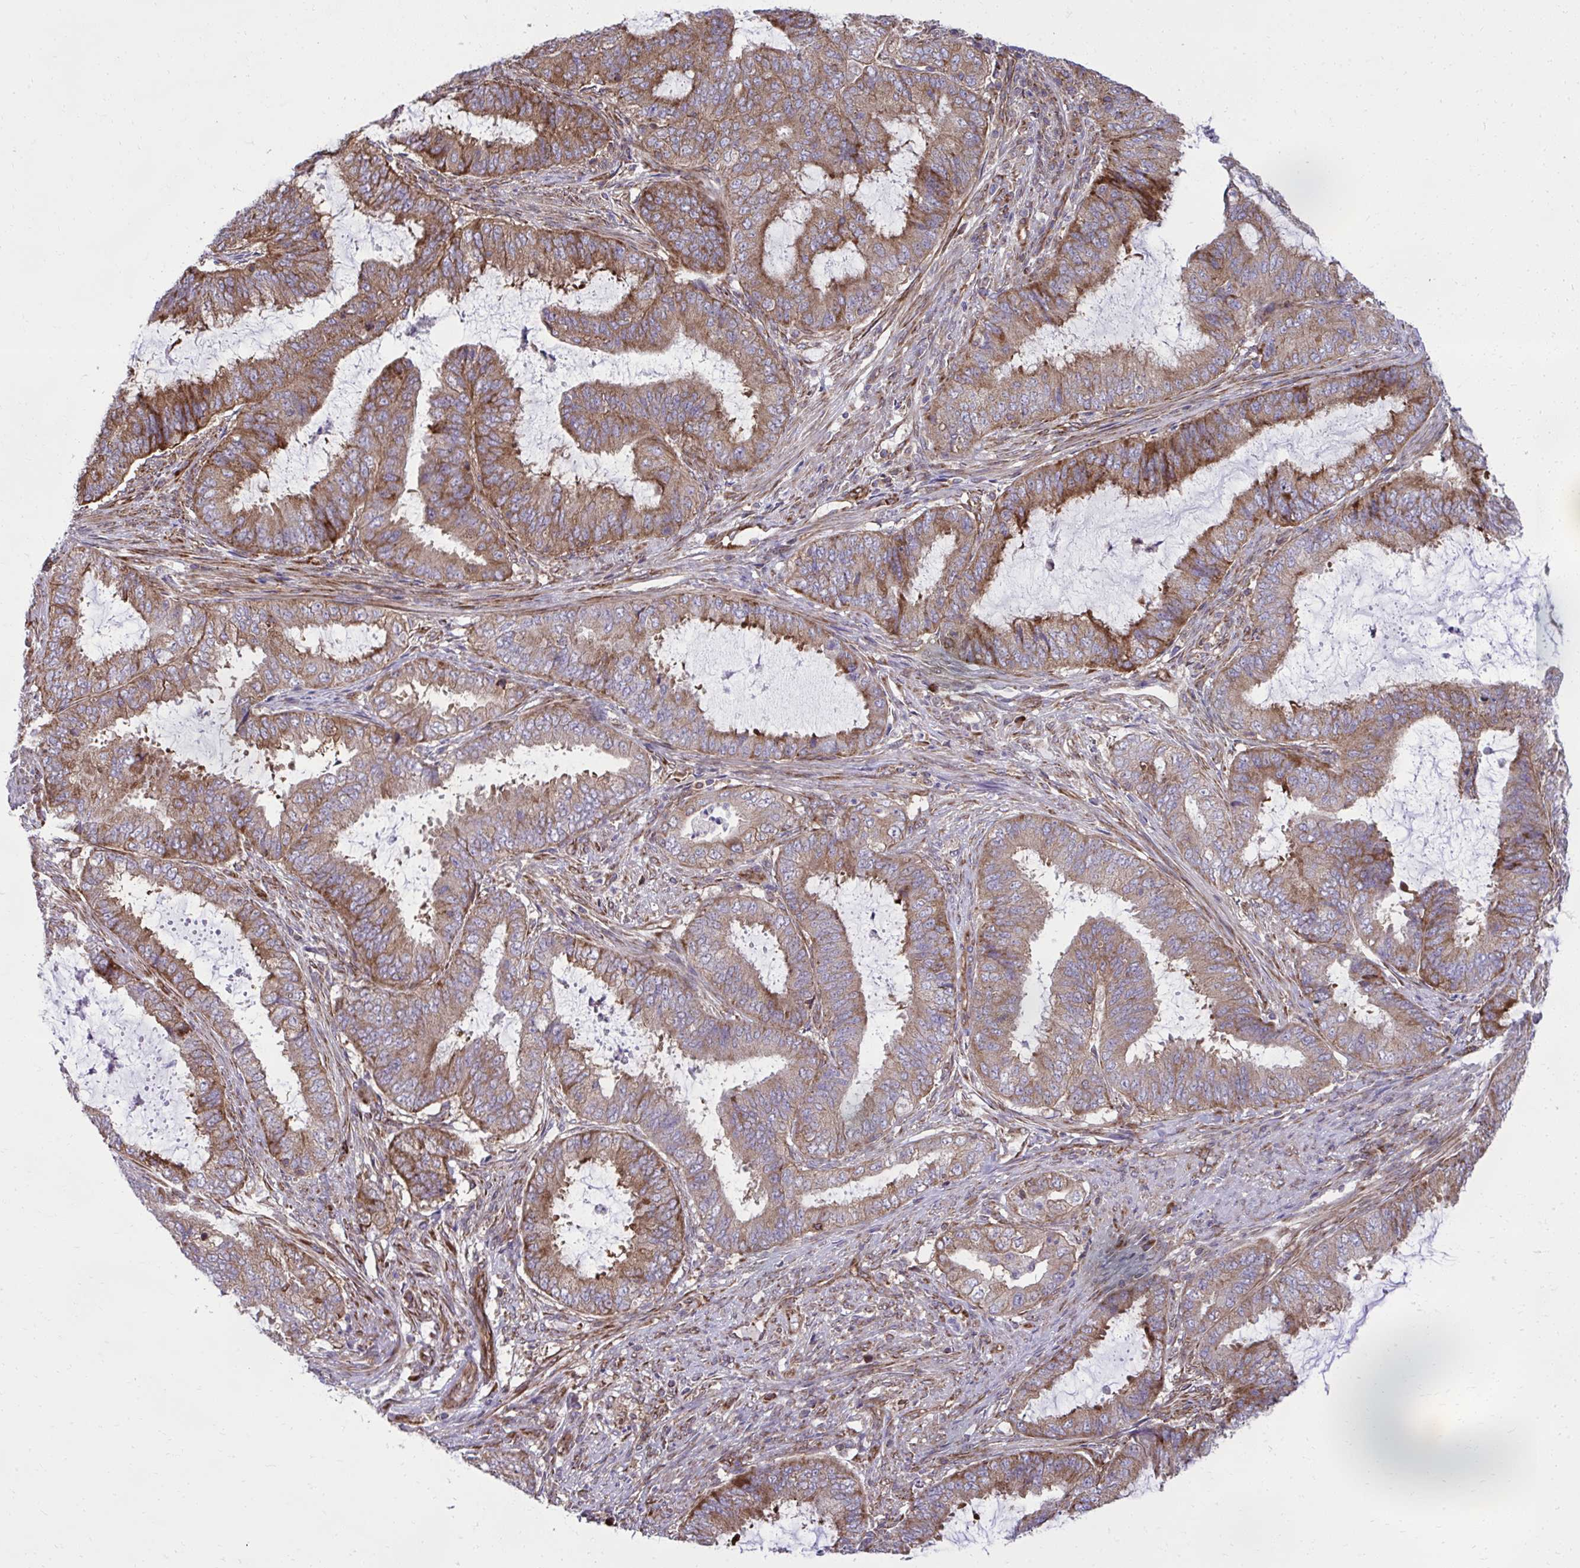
{"staining": {"intensity": "moderate", "quantity": ">75%", "location": "cytoplasmic/membranous"}, "tissue": "endometrial cancer", "cell_type": "Tumor cells", "image_type": "cancer", "snomed": [{"axis": "morphology", "description": "Adenocarcinoma, NOS"}, {"axis": "topography", "description": "Endometrium"}], "caption": "Immunohistochemical staining of endometrial cancer (adenocarcinoma) demonstrates medium levels of moderate cytoplasmic/membranous protein expression in approximately >75% of tumor cells.", "gene": "NMNAT3", "patient": {"sex": "female", "age": 51}}